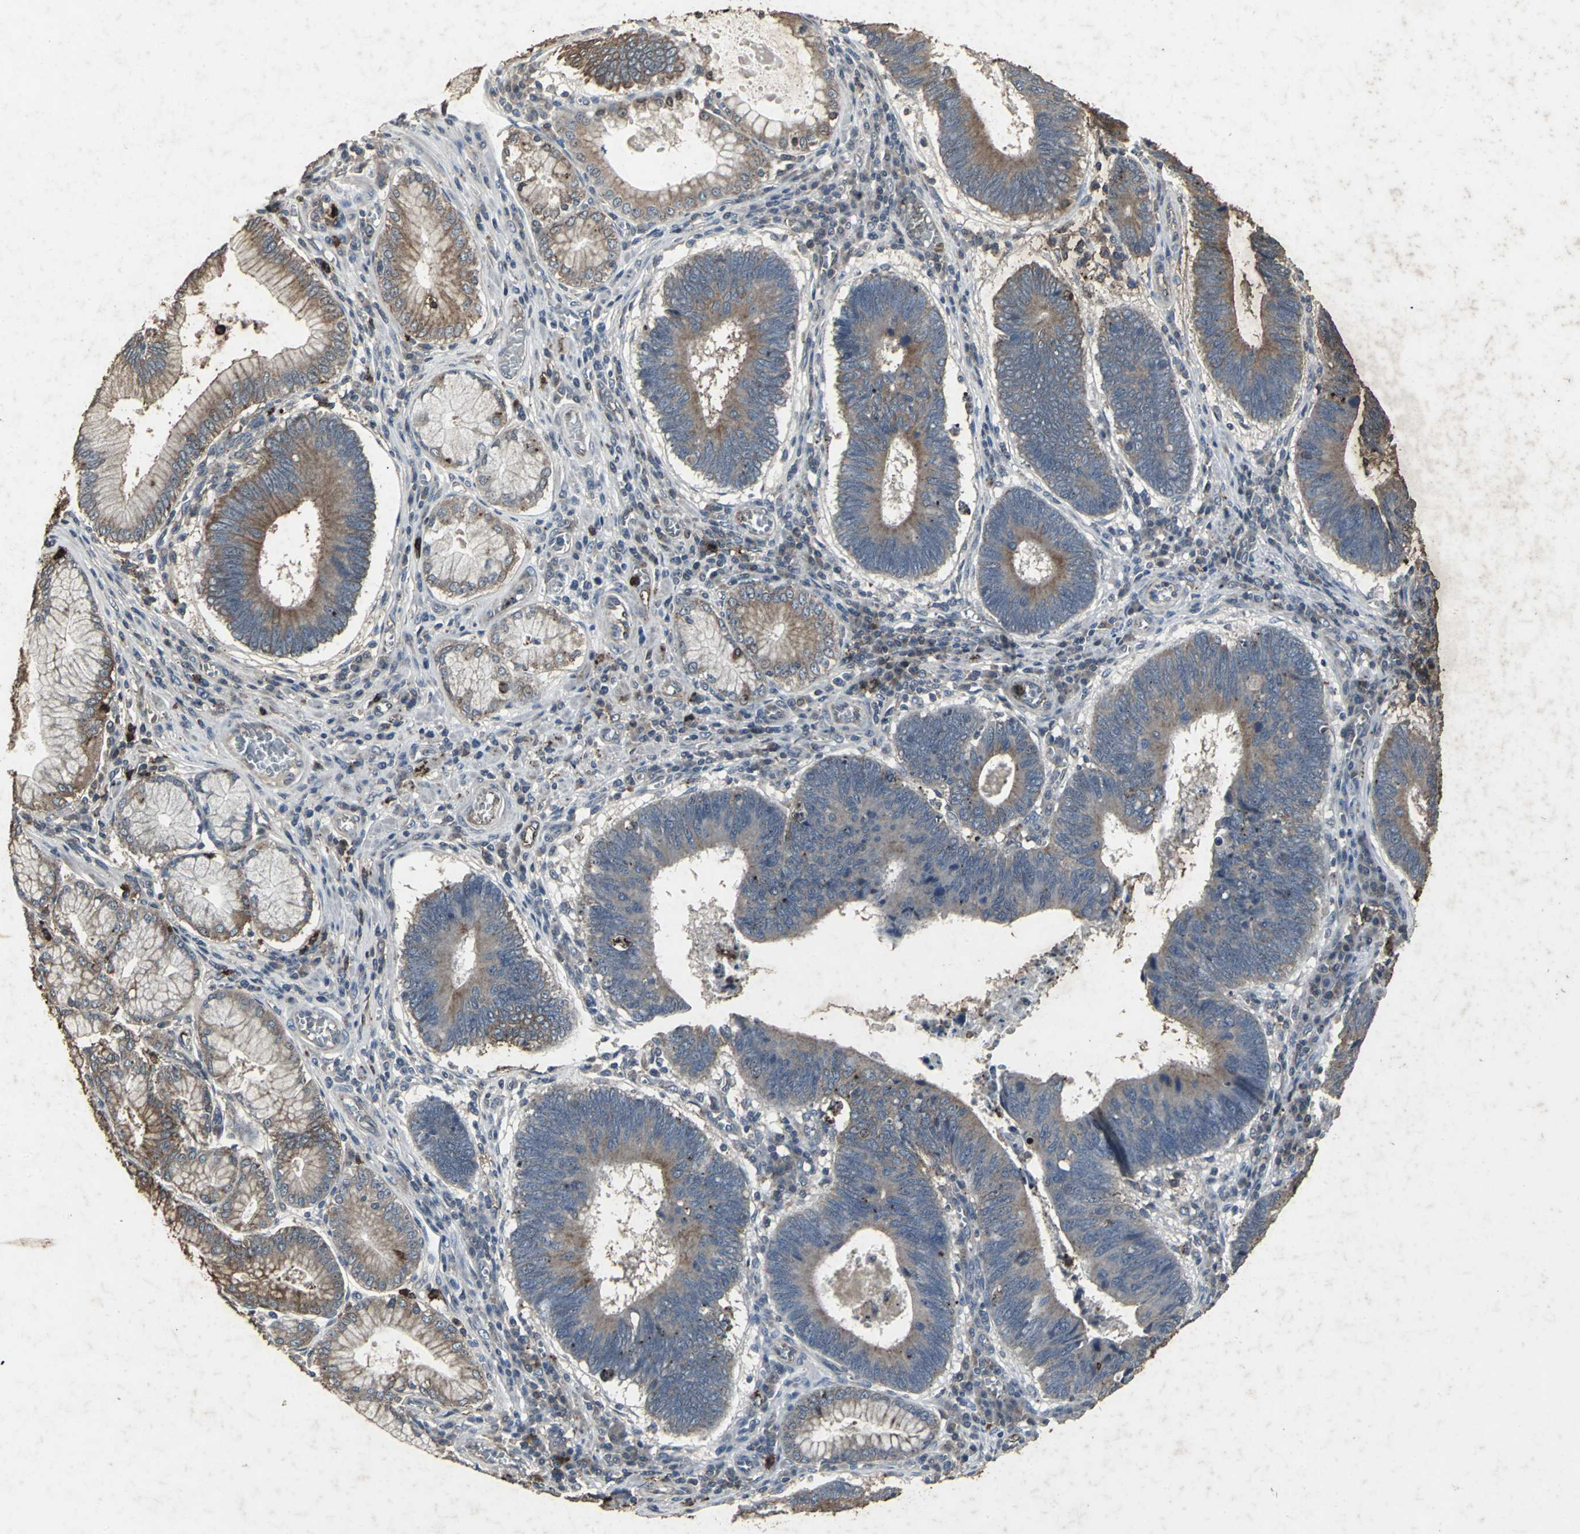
{"staining": {"intensity": "moderate", "quantity": ">75%", "location": "cytoplasmic/membranous"}, "tissue": "stomach cancer", "cell_type": "Tumor cells", "image_type": "cancer", "snomed": [{"axis": "morphology", "description": "Adenocarcinoma, NOS"}, {"axis": "topography", "description": "Stomach"}], "caption": "Stomach adenocarcinoma stained with DAB immunohistochemistry (IHC) demonstrates medium levels of moderate cytoplasmic/membranous staining in approximately >75% of tumor cells.", "gene": "CCR9", "patient": {"sex": "male", "age": 59}}